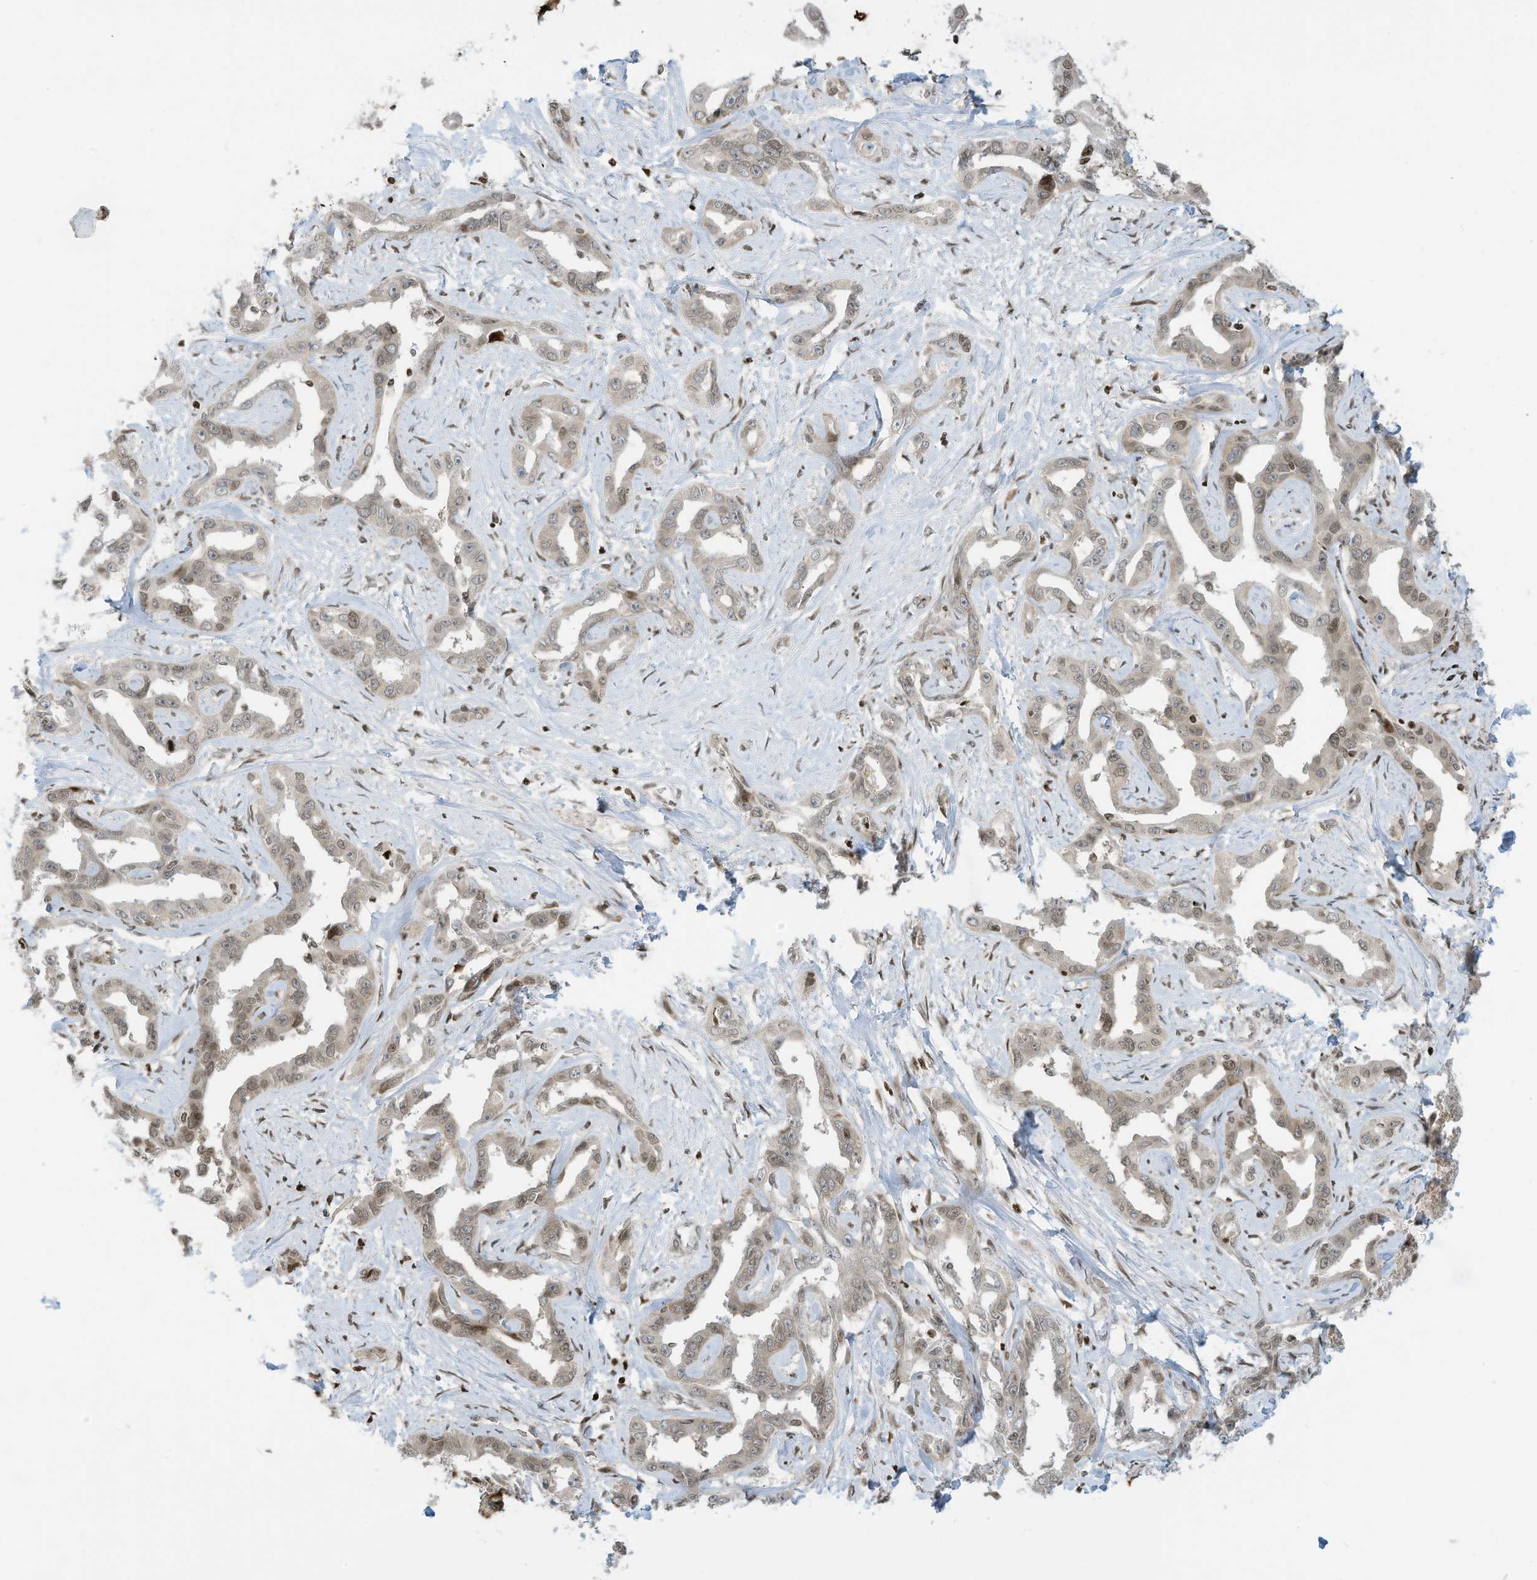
{"staining": {"intensity": "moderate", "quantity": "<25%", "location": "nuclear"}, "tissue": "liver cancer", "cell_type": "Tumor cells", "image_type": "cancer", "snomed": [{"axis": "morphology", "description": "Cholangiocarcinoma"}, {"axis": "topography", "description": "Liver"}], "caption": "This is a photomicrograph of immunohistochemistry staining of liver cancer (cholangiocarcinoma), which shows moderate staining in the nuclear of tumor cells.", "gene": "ADI1", "patient": {"sex": "male", "age": 59}}